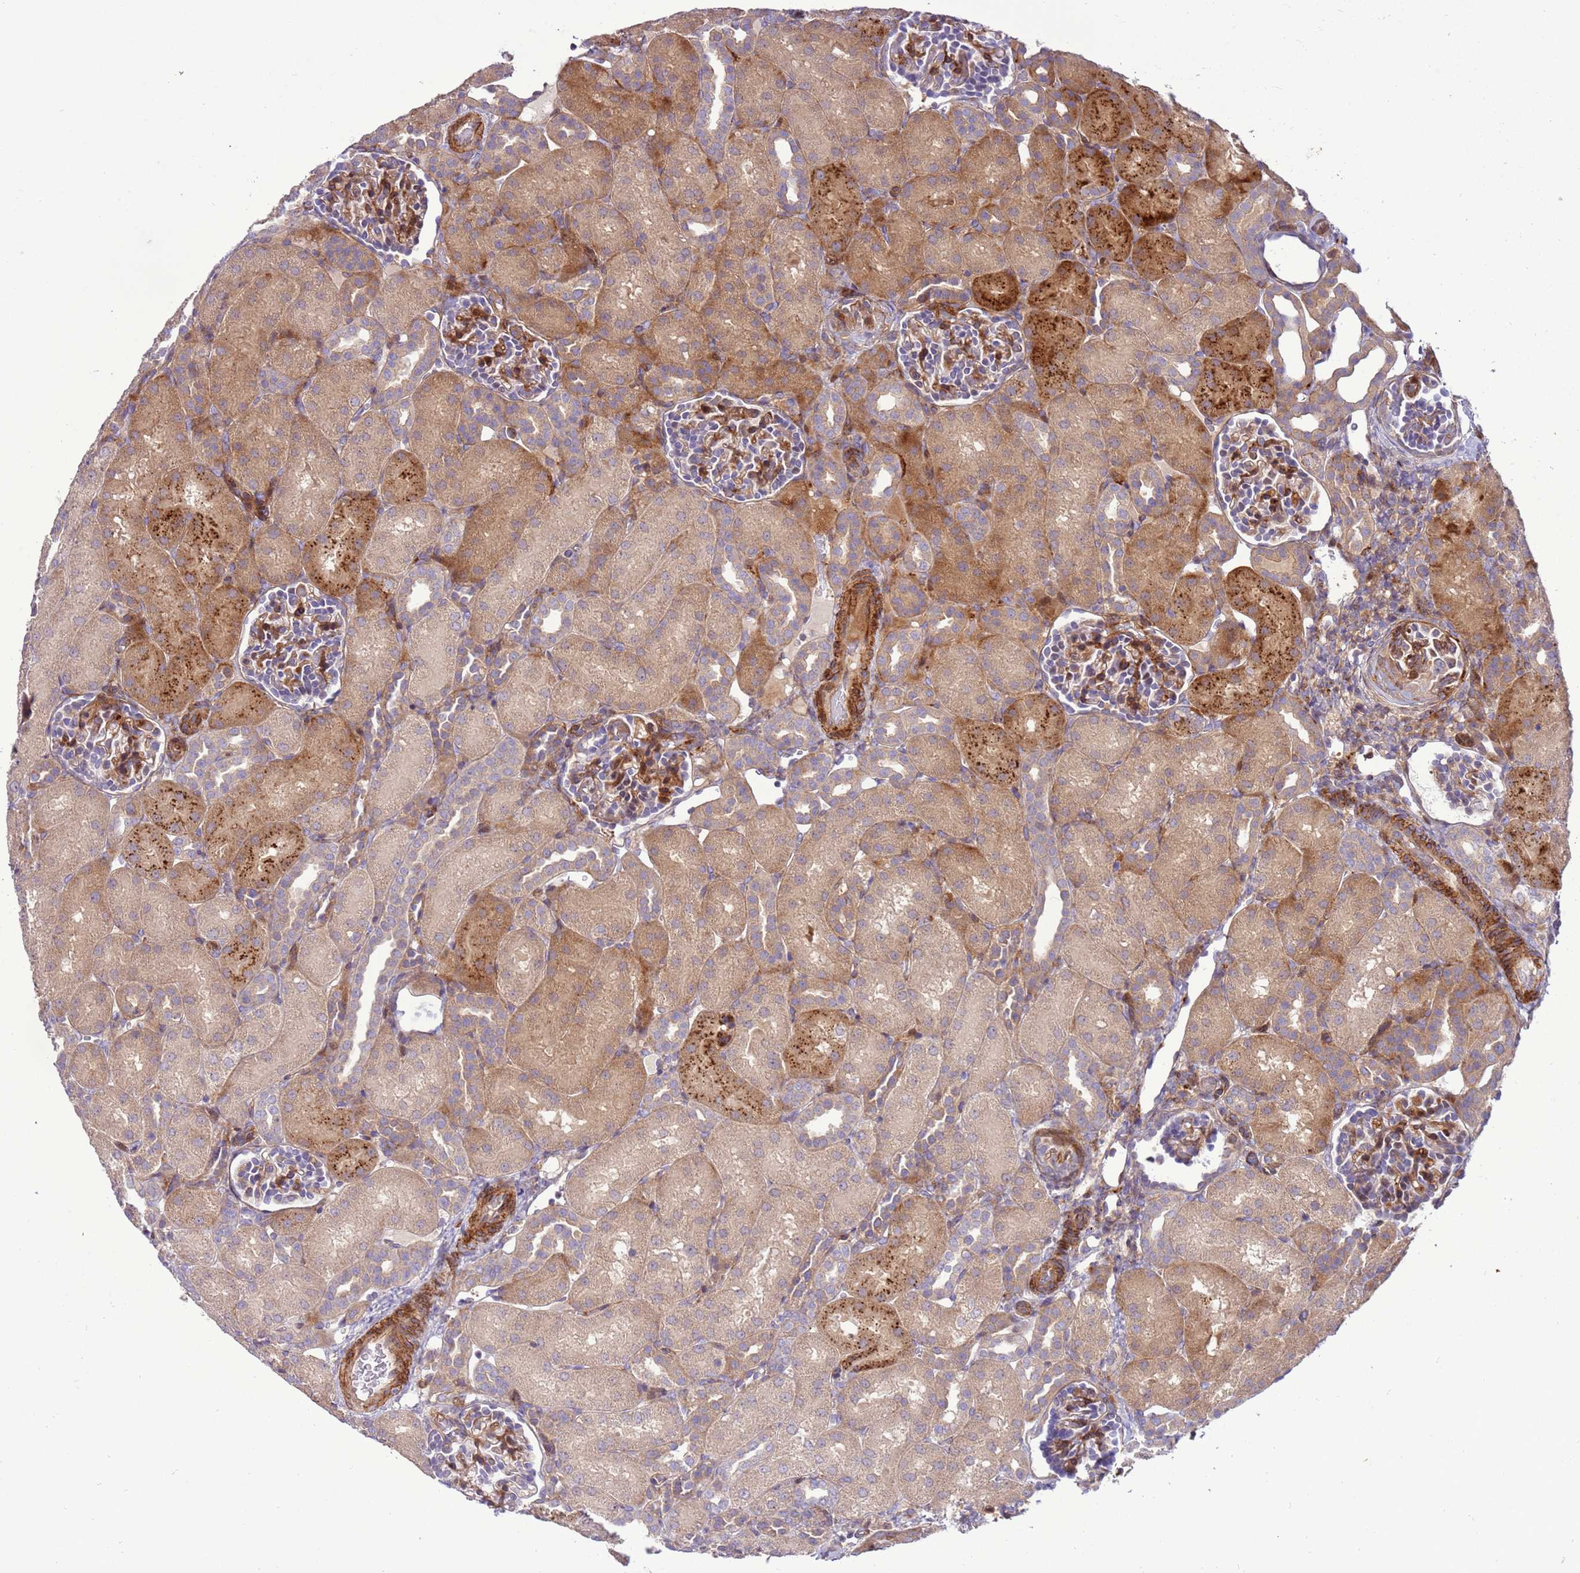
{"staining": {"intensity": "moderate", "quantity": "25%-75%", "location": "cytoplasmic/membranous"}, "tissue": "kidney", "cell_type": "Cells in glomeruli", "image_type": "normal", "snomed": [{"axis": "morphology", "description": "Normal tissue, NOS"}, {"axis": "topography", "description": "Kidney"}], "caption": "Protein staining of unremarkable kidney exhibits moderate cytoplasmic/membranous expression in approximately 25%-75% of cells in glomeruli.", "gene": "ZNF624", "patient": {"sex": "male", "age": 1}}